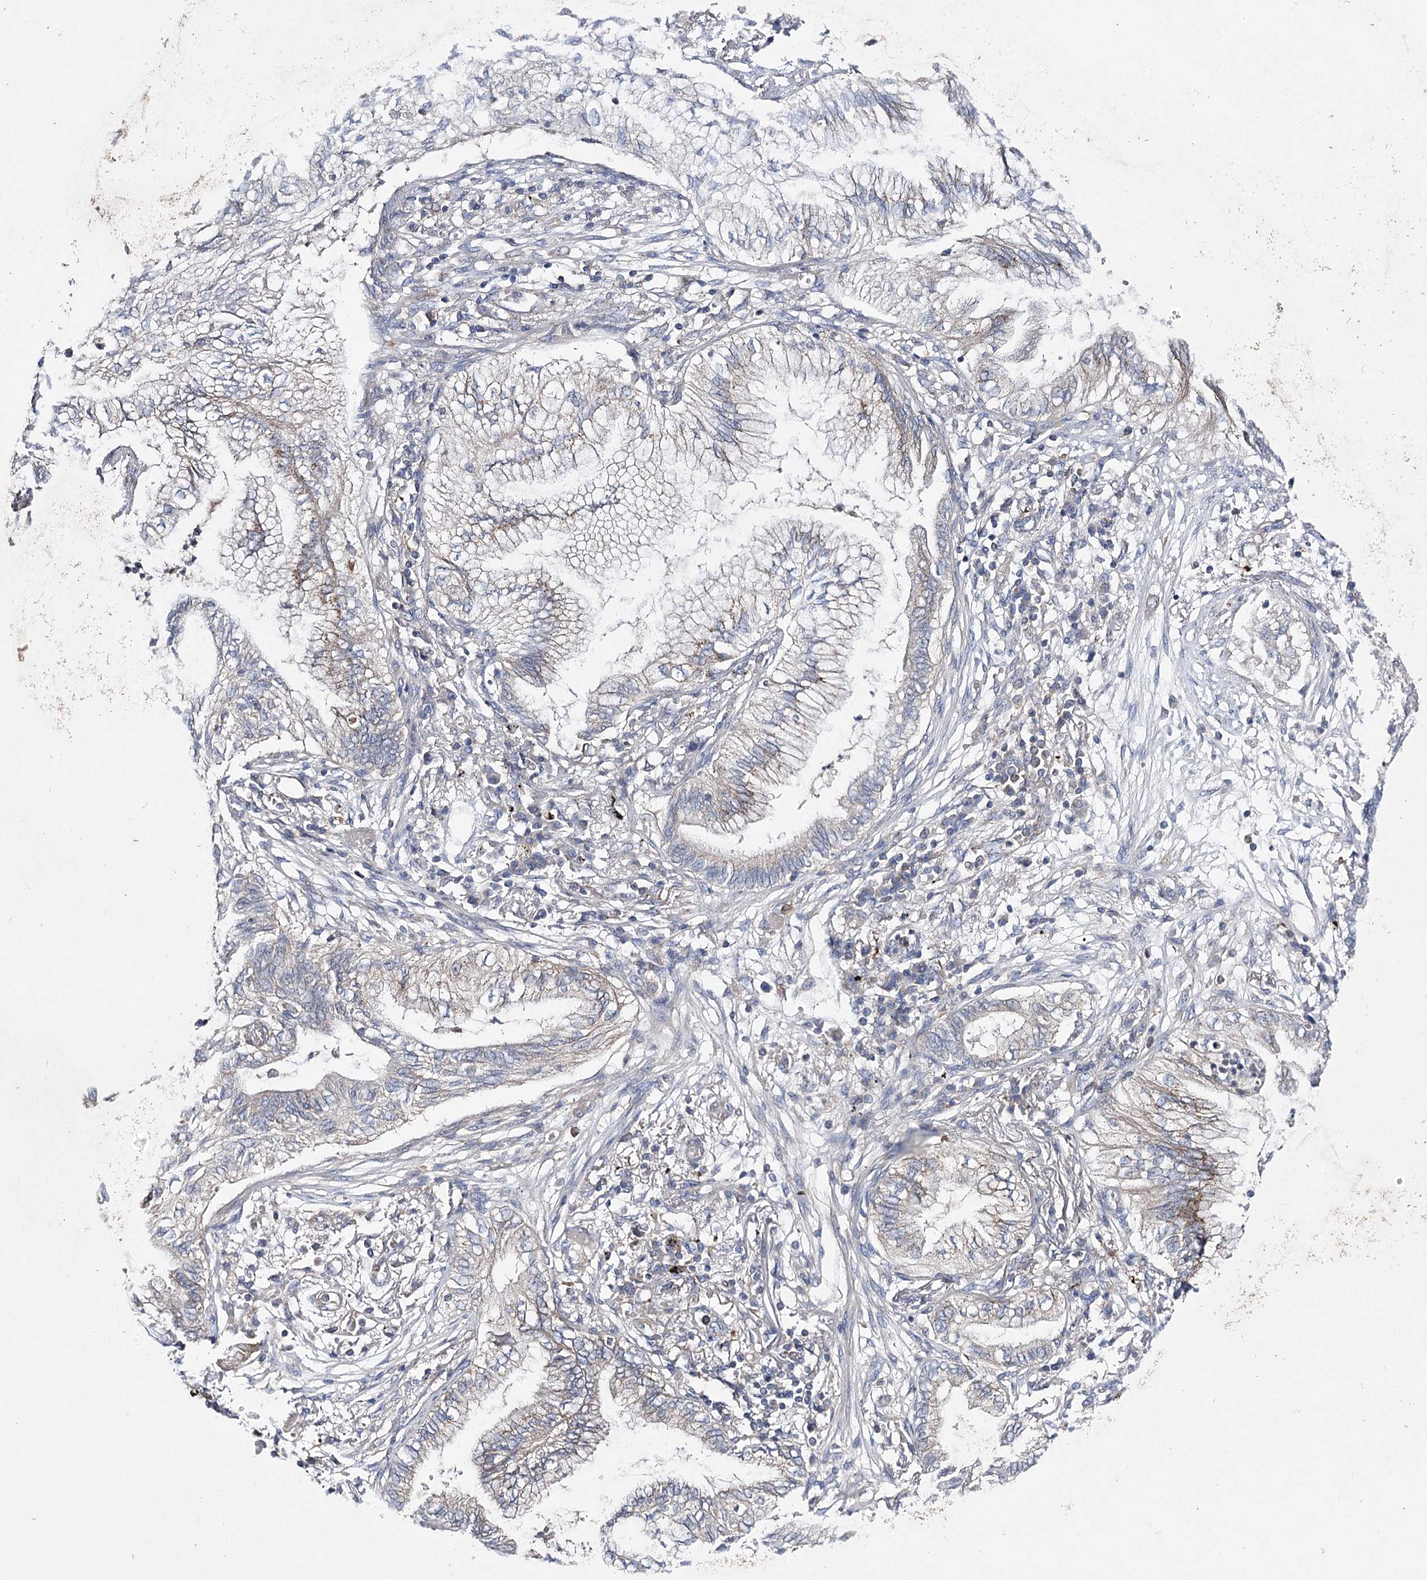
{"staining": {"intensity": "weak", "quantity": "<25%", "location": "cytoplasmic/membranous"}, "tissue": "lung cancer", "cell_type": "Tumor cells", "image_type": "cancer", "snomed": [{"axis": "morphology", "description": "Adenocarcinoma, NOS"}, {"axis": "topography", "description": "Lung"}], "caption": "Tumor cells show no significant positivity in adenocarcinoma (lung).", "gene": "AURKC", "patient": {"sex": "female", "age": 70}}